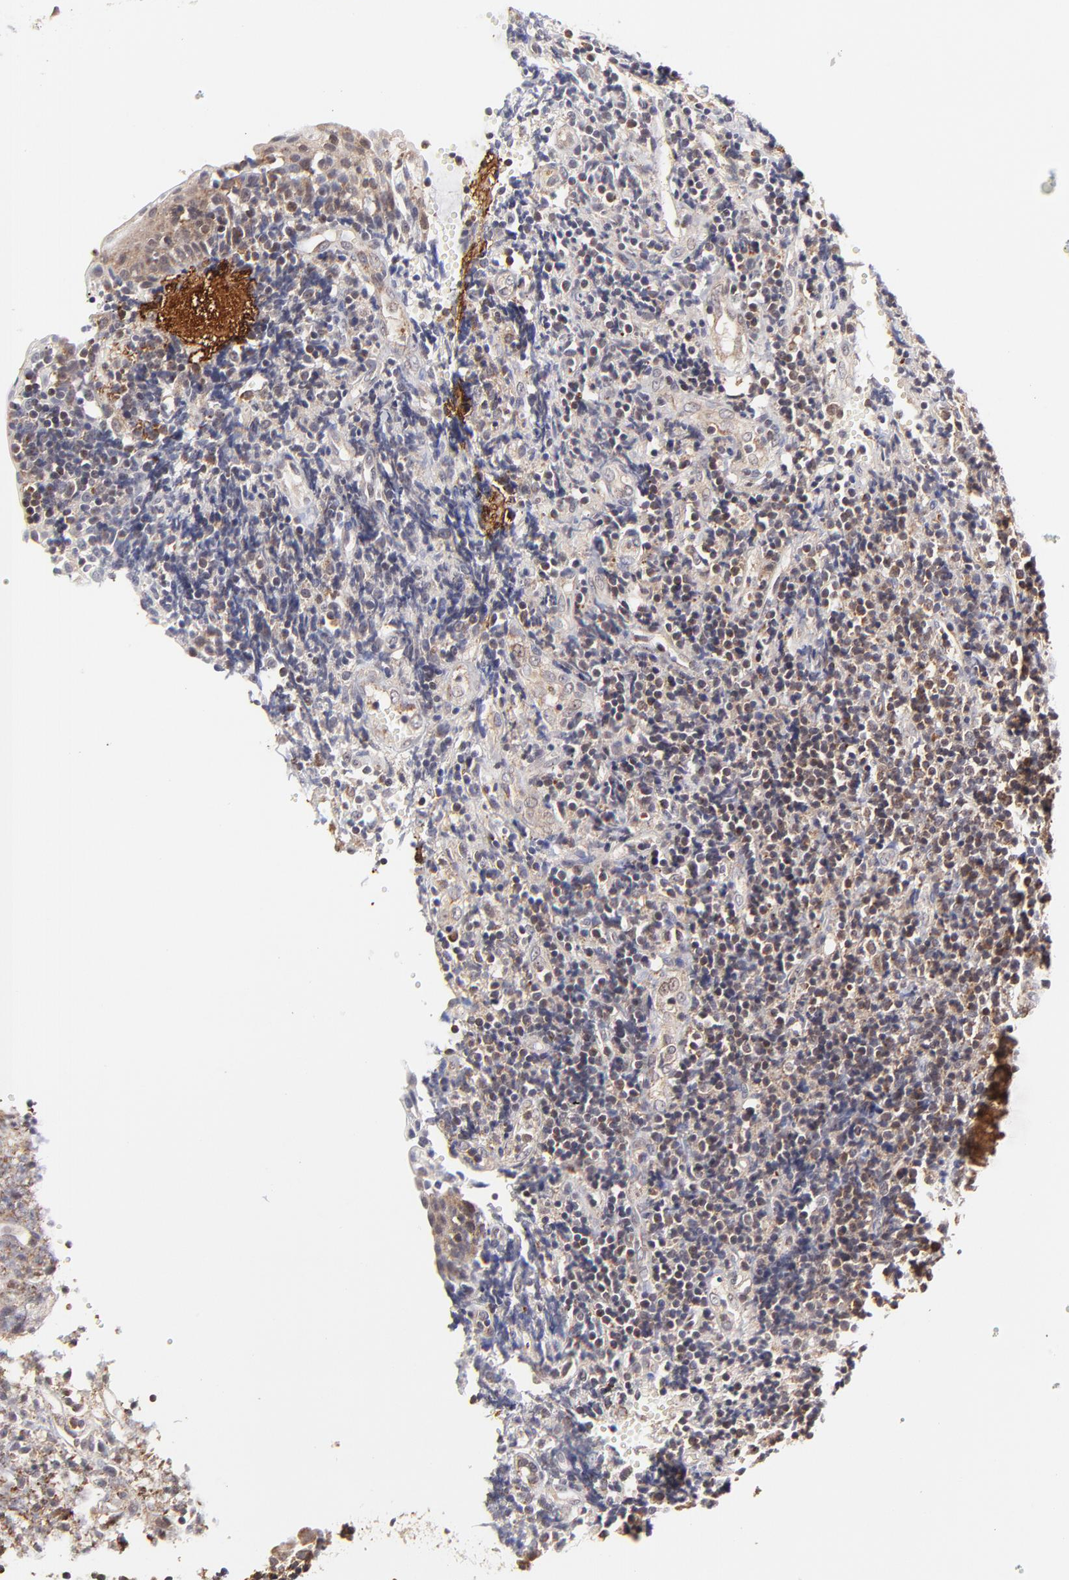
{"staining": {"intensity": "moderate", "quantity": "25%-75%", "location": "cytoplasmic/membranous"}, "tissue": "tonsil", "cell_type": "Germinal center cells", "image_type": "normal", "snomed": [{"axis": "morphology", "description": "Normal tissue, NOS"}, {"axis": "topography", "description": "Tonsil"}], "caption": "Brown immunohistochemical staining in unremarkable tonsil demonstrates moderate cytoplasmic/membranous expression in approximately 25%-75% of germinal center cells.", "gene": "MAP2K7", "patient": {"sex": "female", "age": 40}}